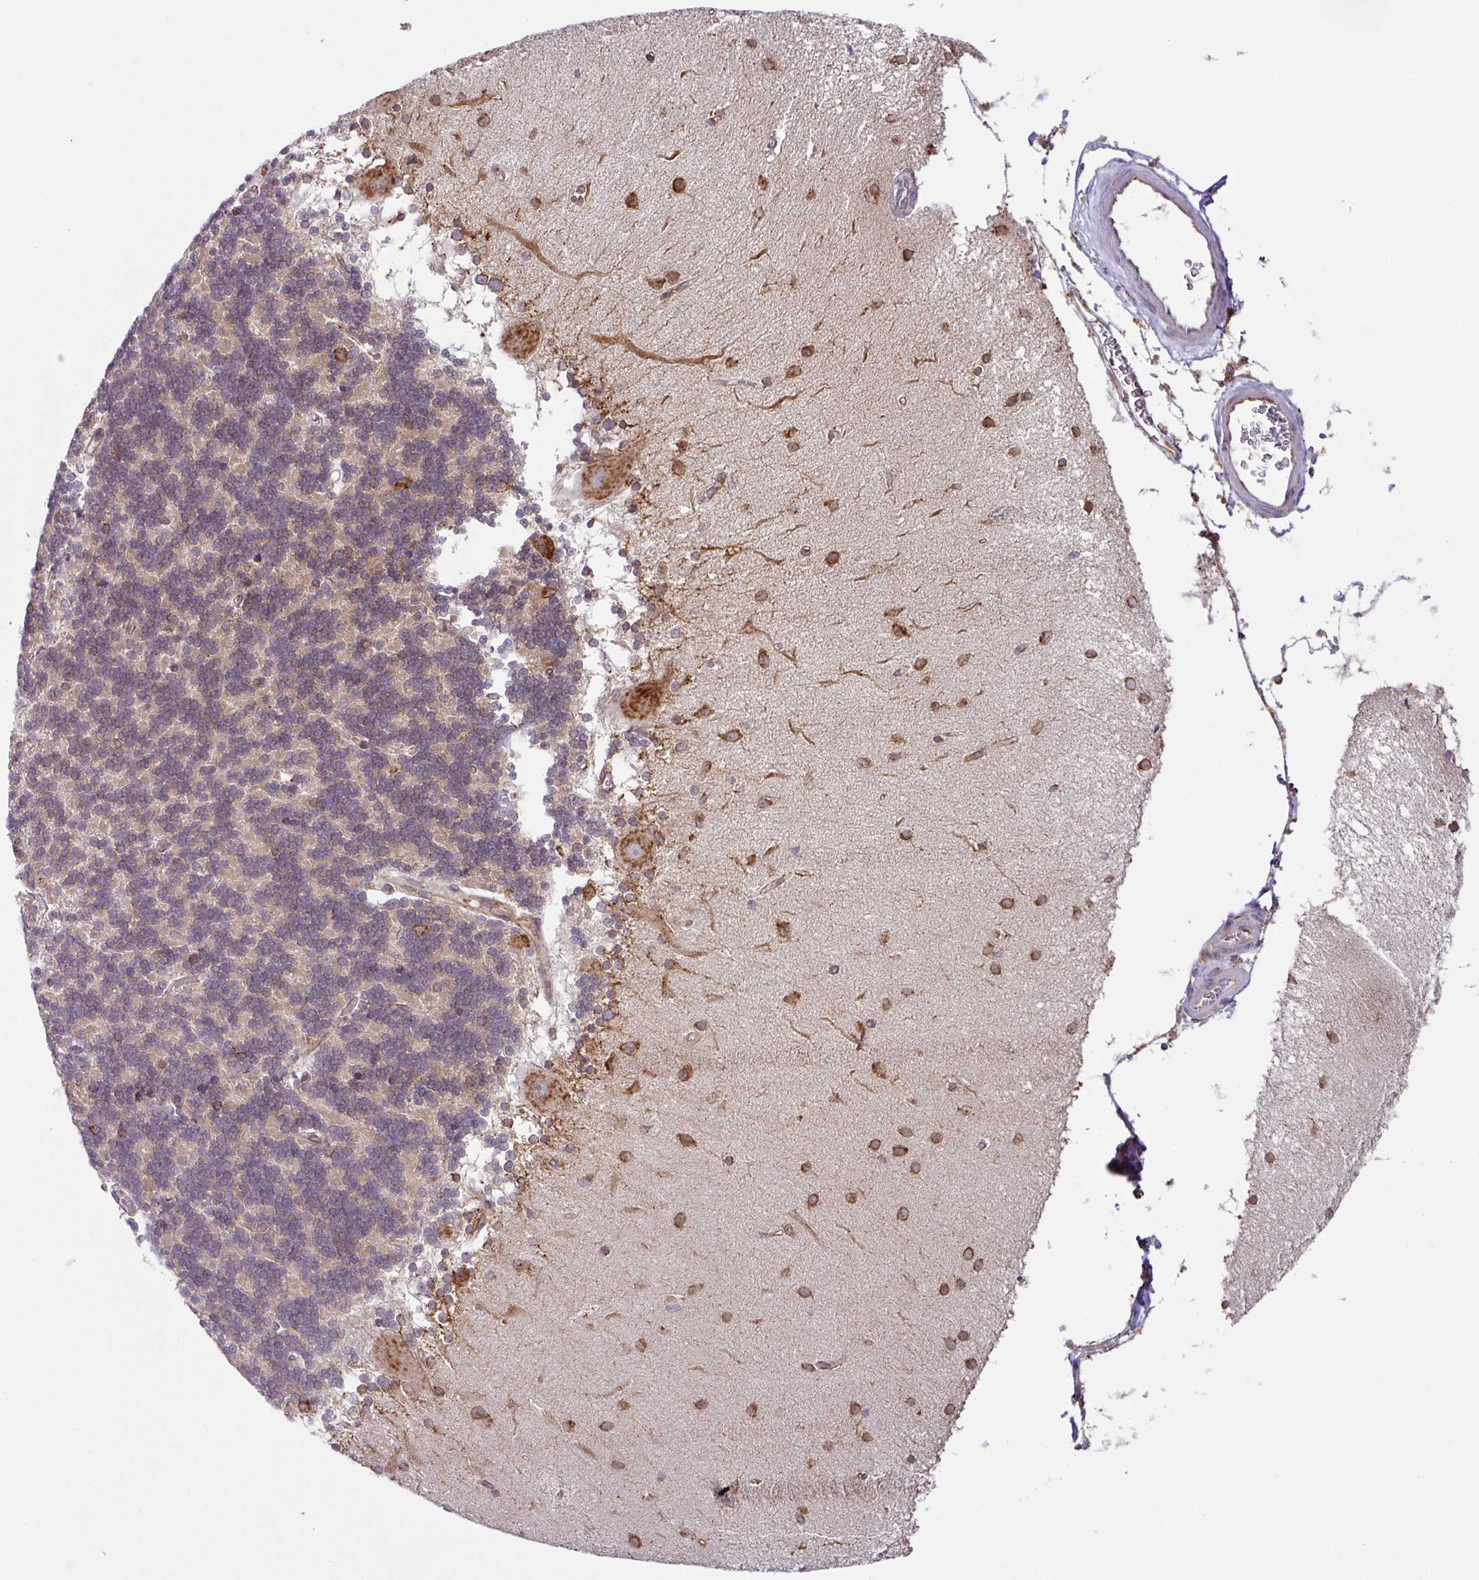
{"staining": {"intensity": "weak", "quantity": "25%-75%", "location": "cytoplasmic/membranous"}, "tissue": "cerebellum", "cell_type": "Cells in granular layer", "image_type": "normal", "snomed": [{"axis": "morphology", "description": "Normal tissue, NOS"}, {"axis": "topography", "description": "Cerebellum"}], "caption": "This photomicrograph reveals IHC staining of unremarkable human cerebellum, with low weak cytoplasmic/membranous staining in about 25%-75% of cells in granular layer.", "gene": "SLC39A7", "patient": {"sex": "female", "age": 54}}